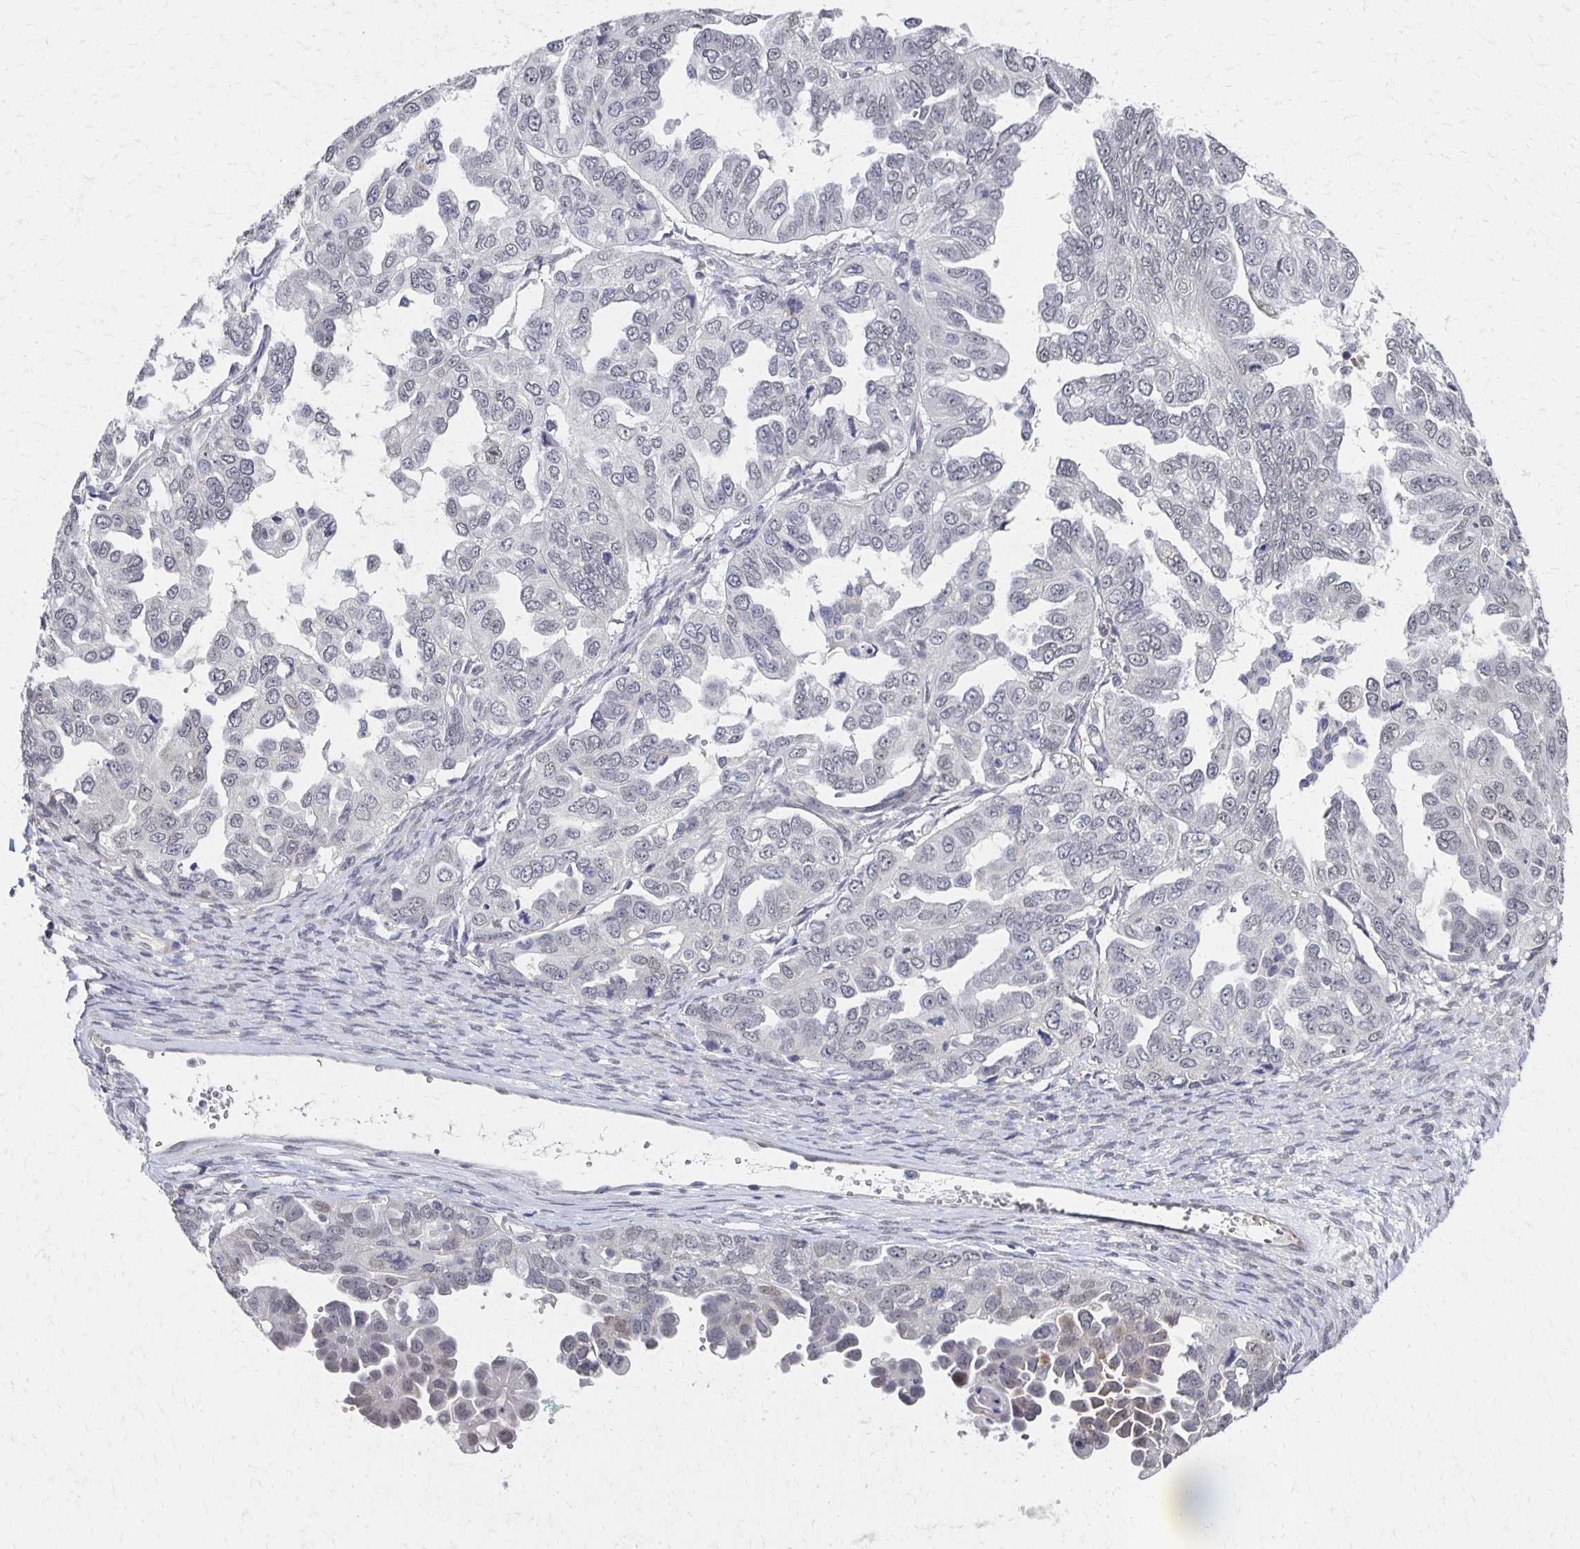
{"staining": {"intensity": "negative", "quantity": "none", "location": "none"}, "tissue": "ovarian cancer", "cell_type": "Tumor cells", "image_type": "cancer", "snomed": [{"axis": "morphology", "description": "Cystadenocarcinoma, serous, NOS"}, {"axis": "topography", "description": "Ovary"}], "caption": "There is no significant staining in tumor cells of serous cystadenocarcinoma (ovarian).", "gene": "DAB1", "patient": {"sex": "female", "age": 53}}